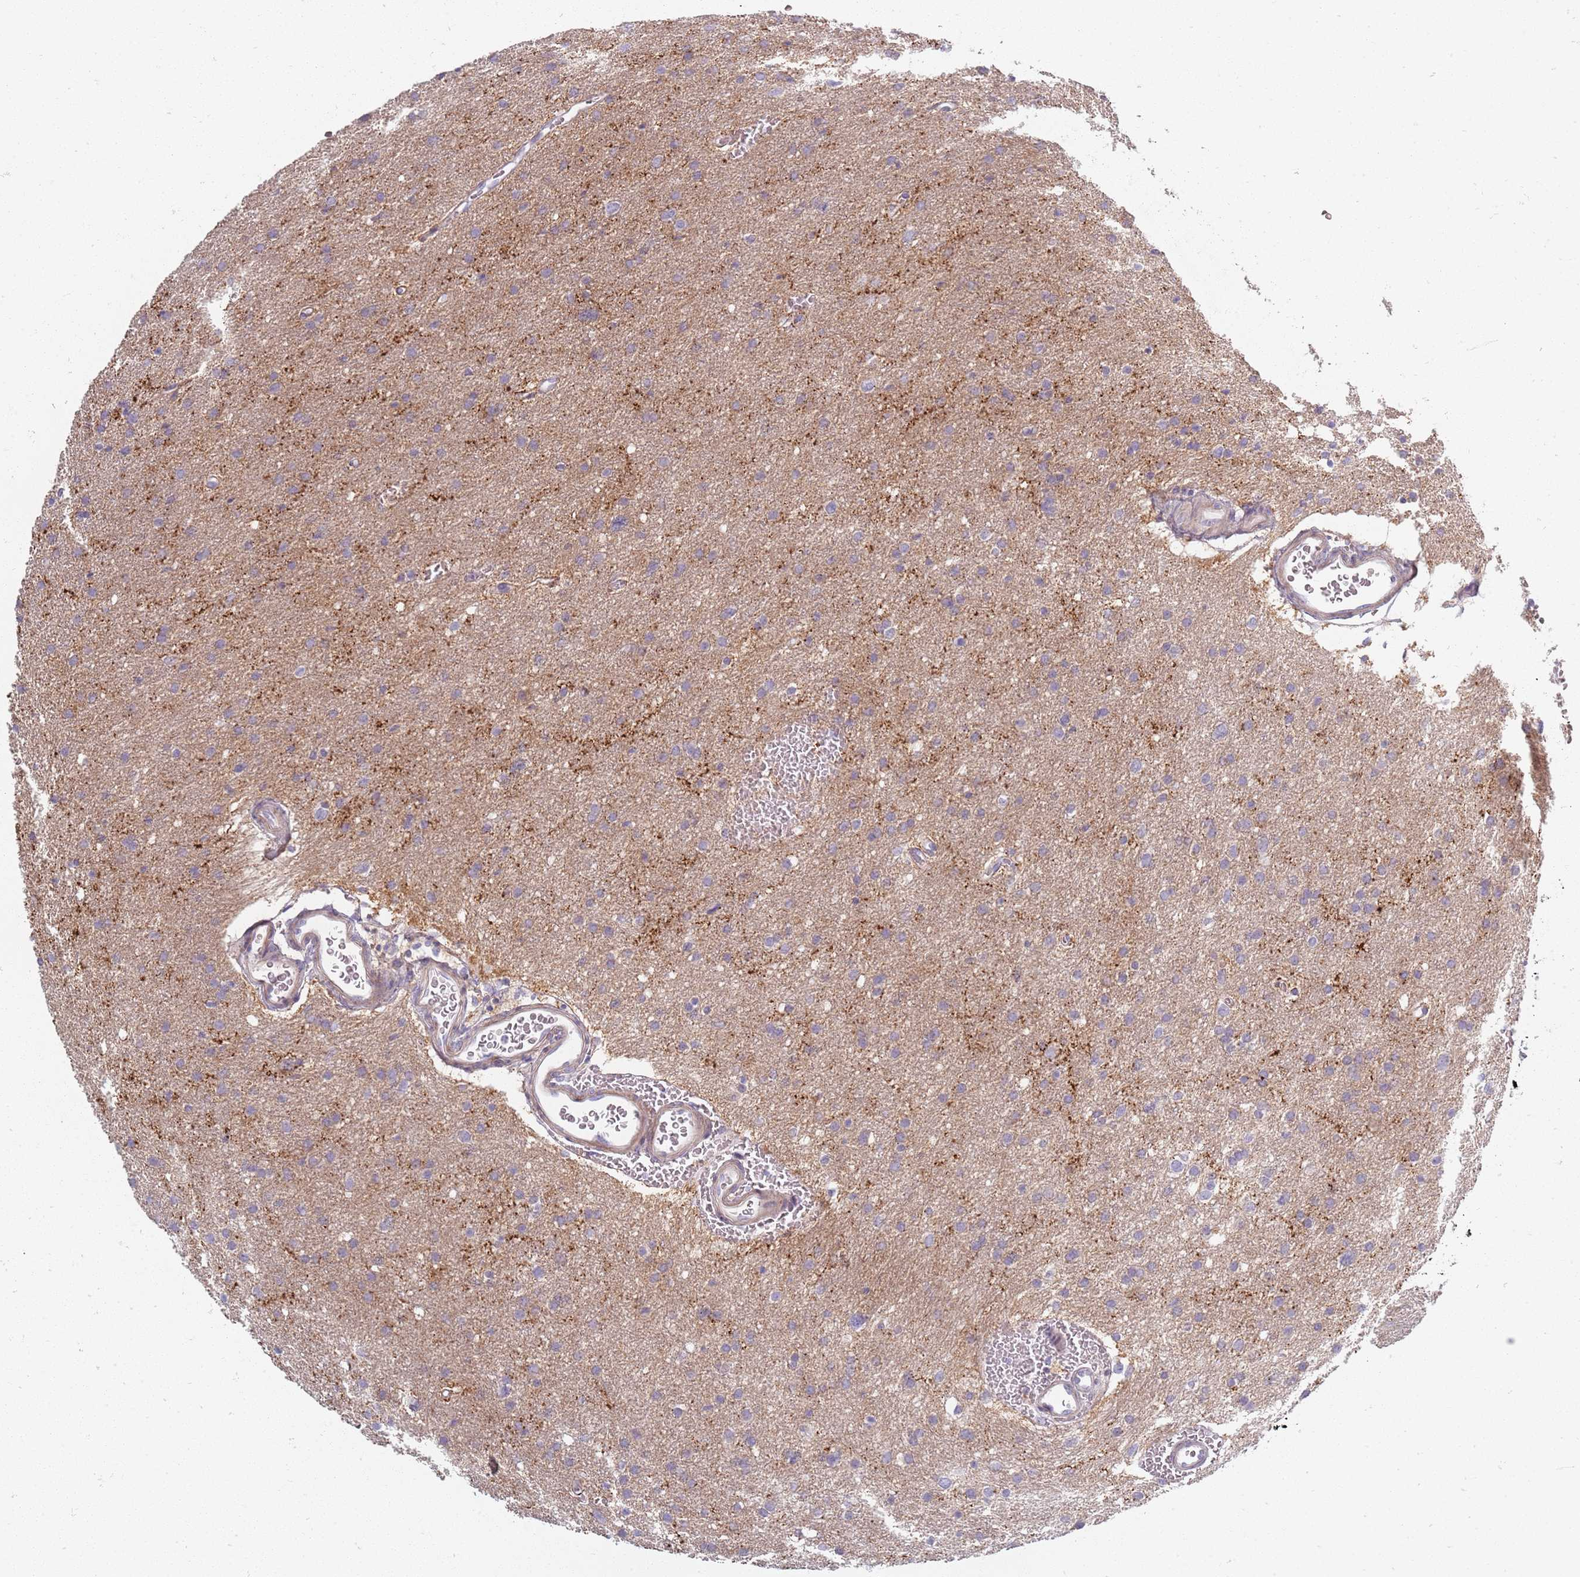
{"staining": {"intensity": "weak", "quantity": "<25%", "location": "cytoplasmic/membranous"}, "tissue": "glioma", "cell_type": "Tumor cells", "image_type": "cancer", "snomed": [{"axis": "morphology", "description": "Glioma, malignant, High grade"}, {"axis": "topography", "description": "Cerebral cortex"}], "caption": "Immunohistochemistry (IHC) of human glioma demonstrates no expression in tumor cells.", "gene": "SYNGR3", "patient": {"sex": "female", "age": 36}}